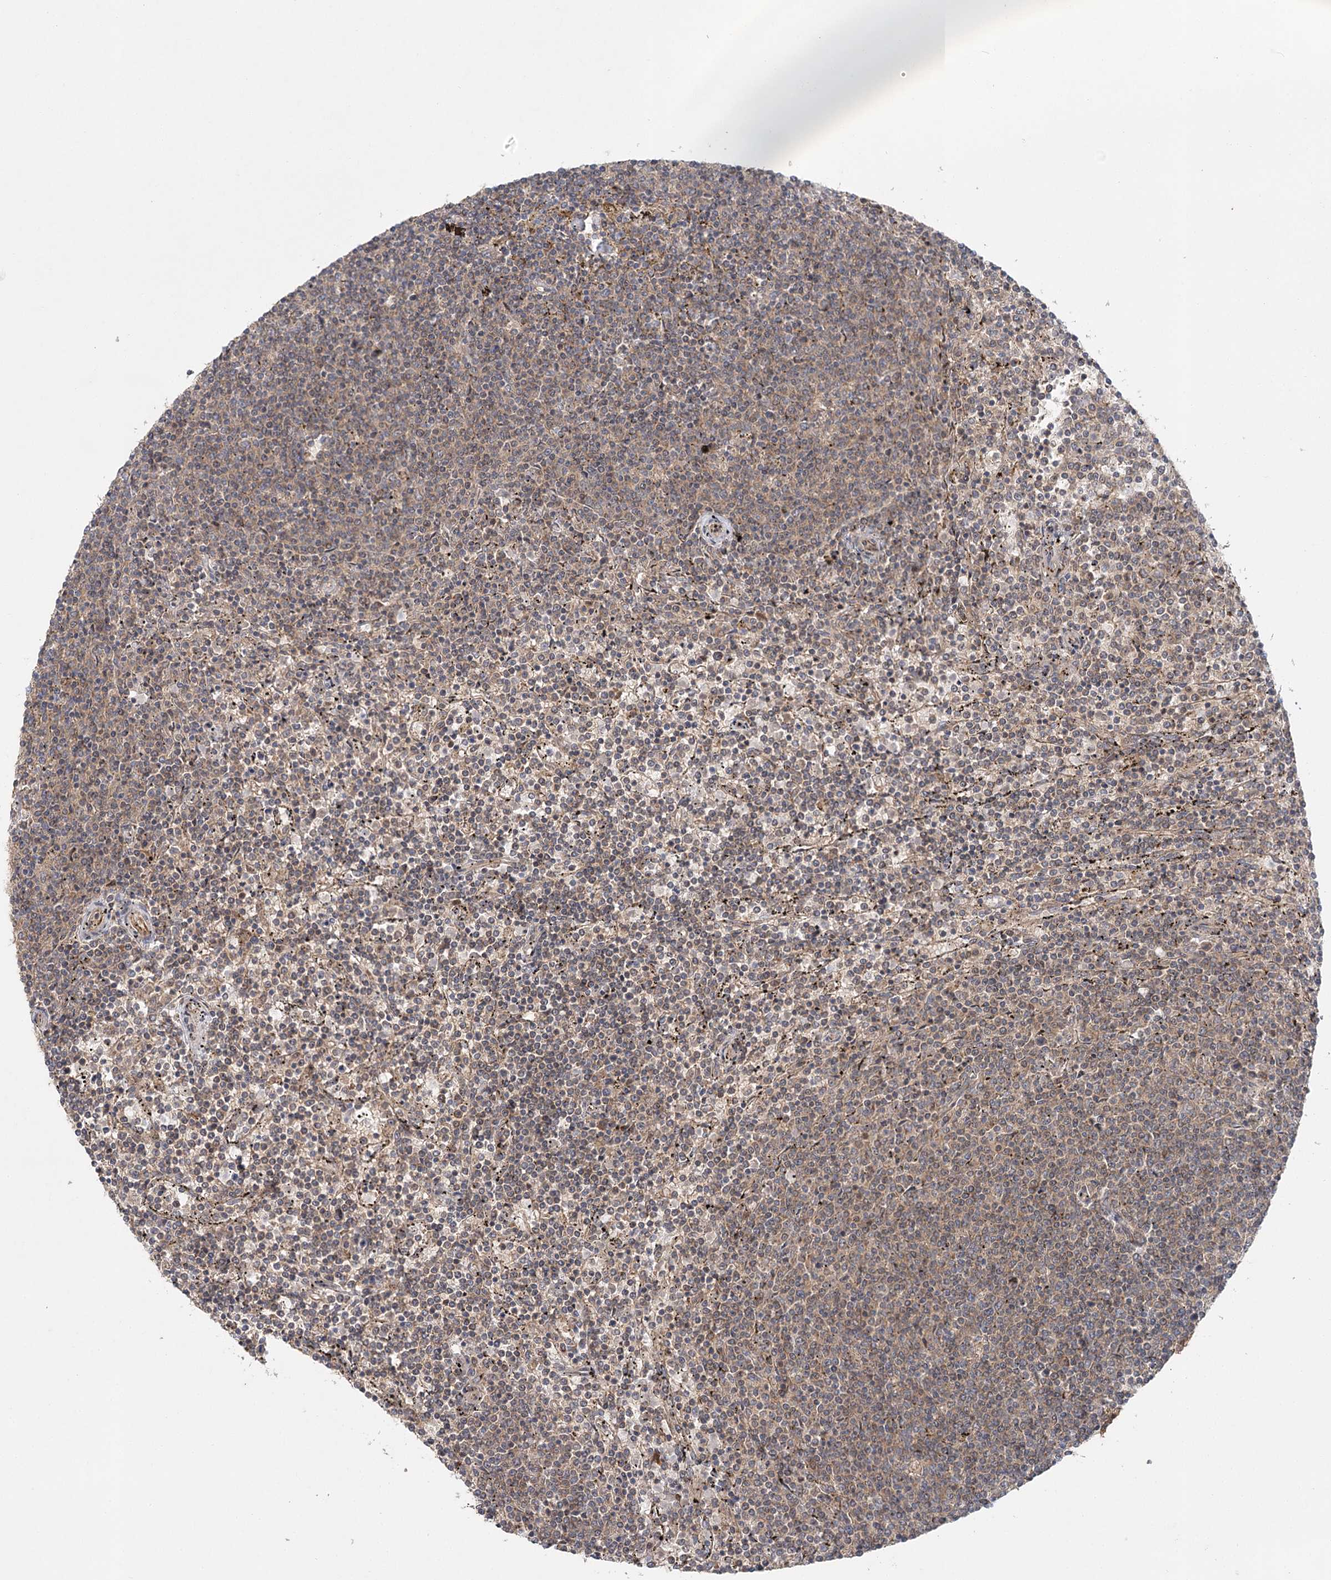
{"staining": {"intensity": "weak", "quantity": "25%-75%", "location": "cytoplasmic/membranous"}, "tissue": "lymphoma", "cell_type": "Tumor cells", "image_type": "cancer", "snomed": [{"axis": "morphology", "description": "Malignant lymphoma, non-Hodgkin's type, Low grade"}, {"axis": "topography", "description": "Spleen"}], "caption": "Lymphoma stained with immunohistochemistry exhibits weak cytoplasmic/membranous positivity in about 25%-75% of tumor cells.", "gene": "RAPGEF6", "patient": {"sex": "female", "age": 50}}